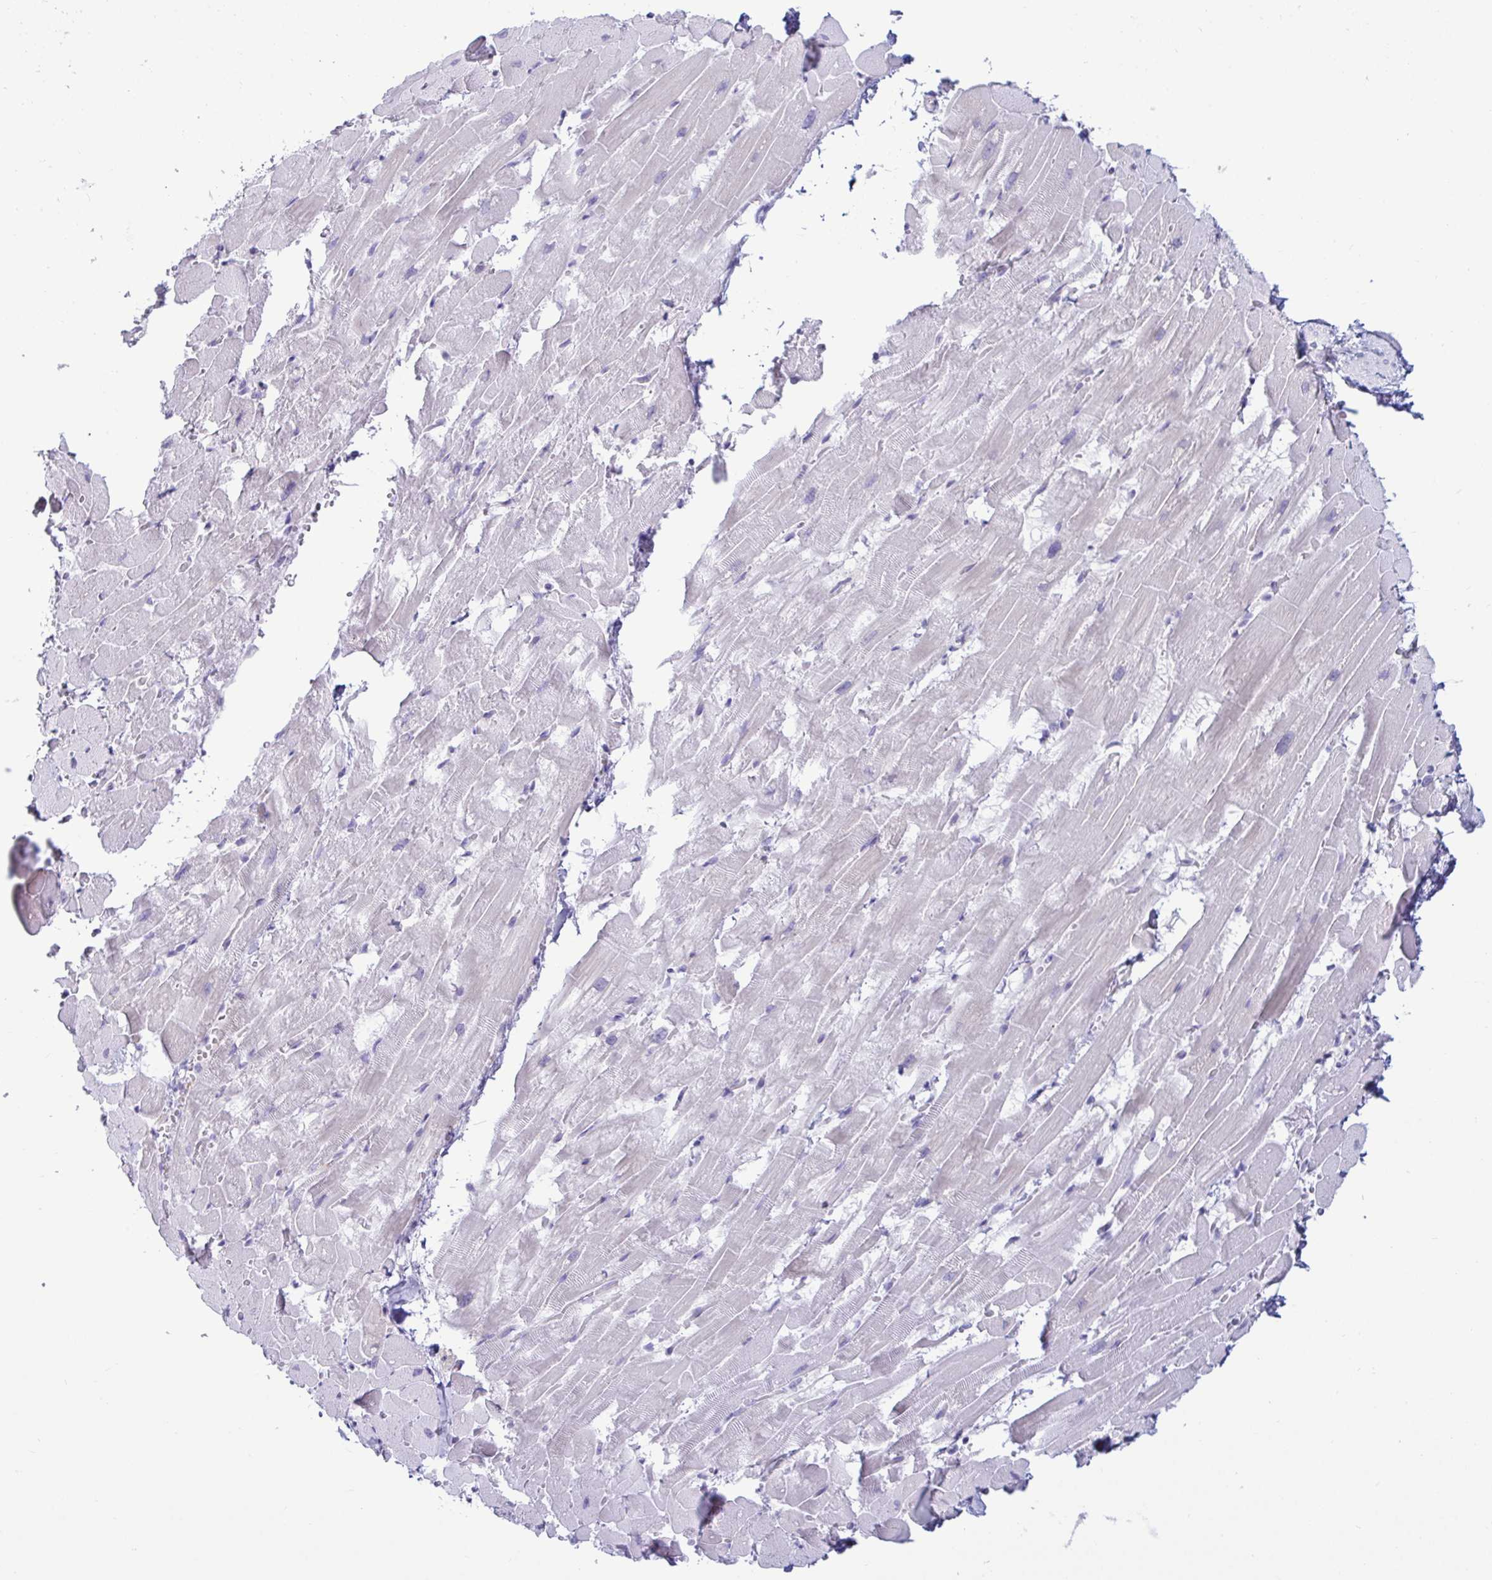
{"staining": {"intensity": "negative", "quantity": "none", "location": "none"}, "tissue": "heart muscle", "cell_type": "Cardiomyocytes", "image_type": "normal", "snomed": [{"axis": "morphology", "description": "Normal tissue, NOS"}, {"axis": "topography", "description": "Heart"}], "caption": "This is a image of immunohistochemistry staining of unremarkable heart muscle, which shows no positivity in cardiomyocytes. (DAB (3,3'-diaminobenzidine) IHC, high magnification).", "gene": "TFPI2", "patient": {"sex": "male", "age": 37}}